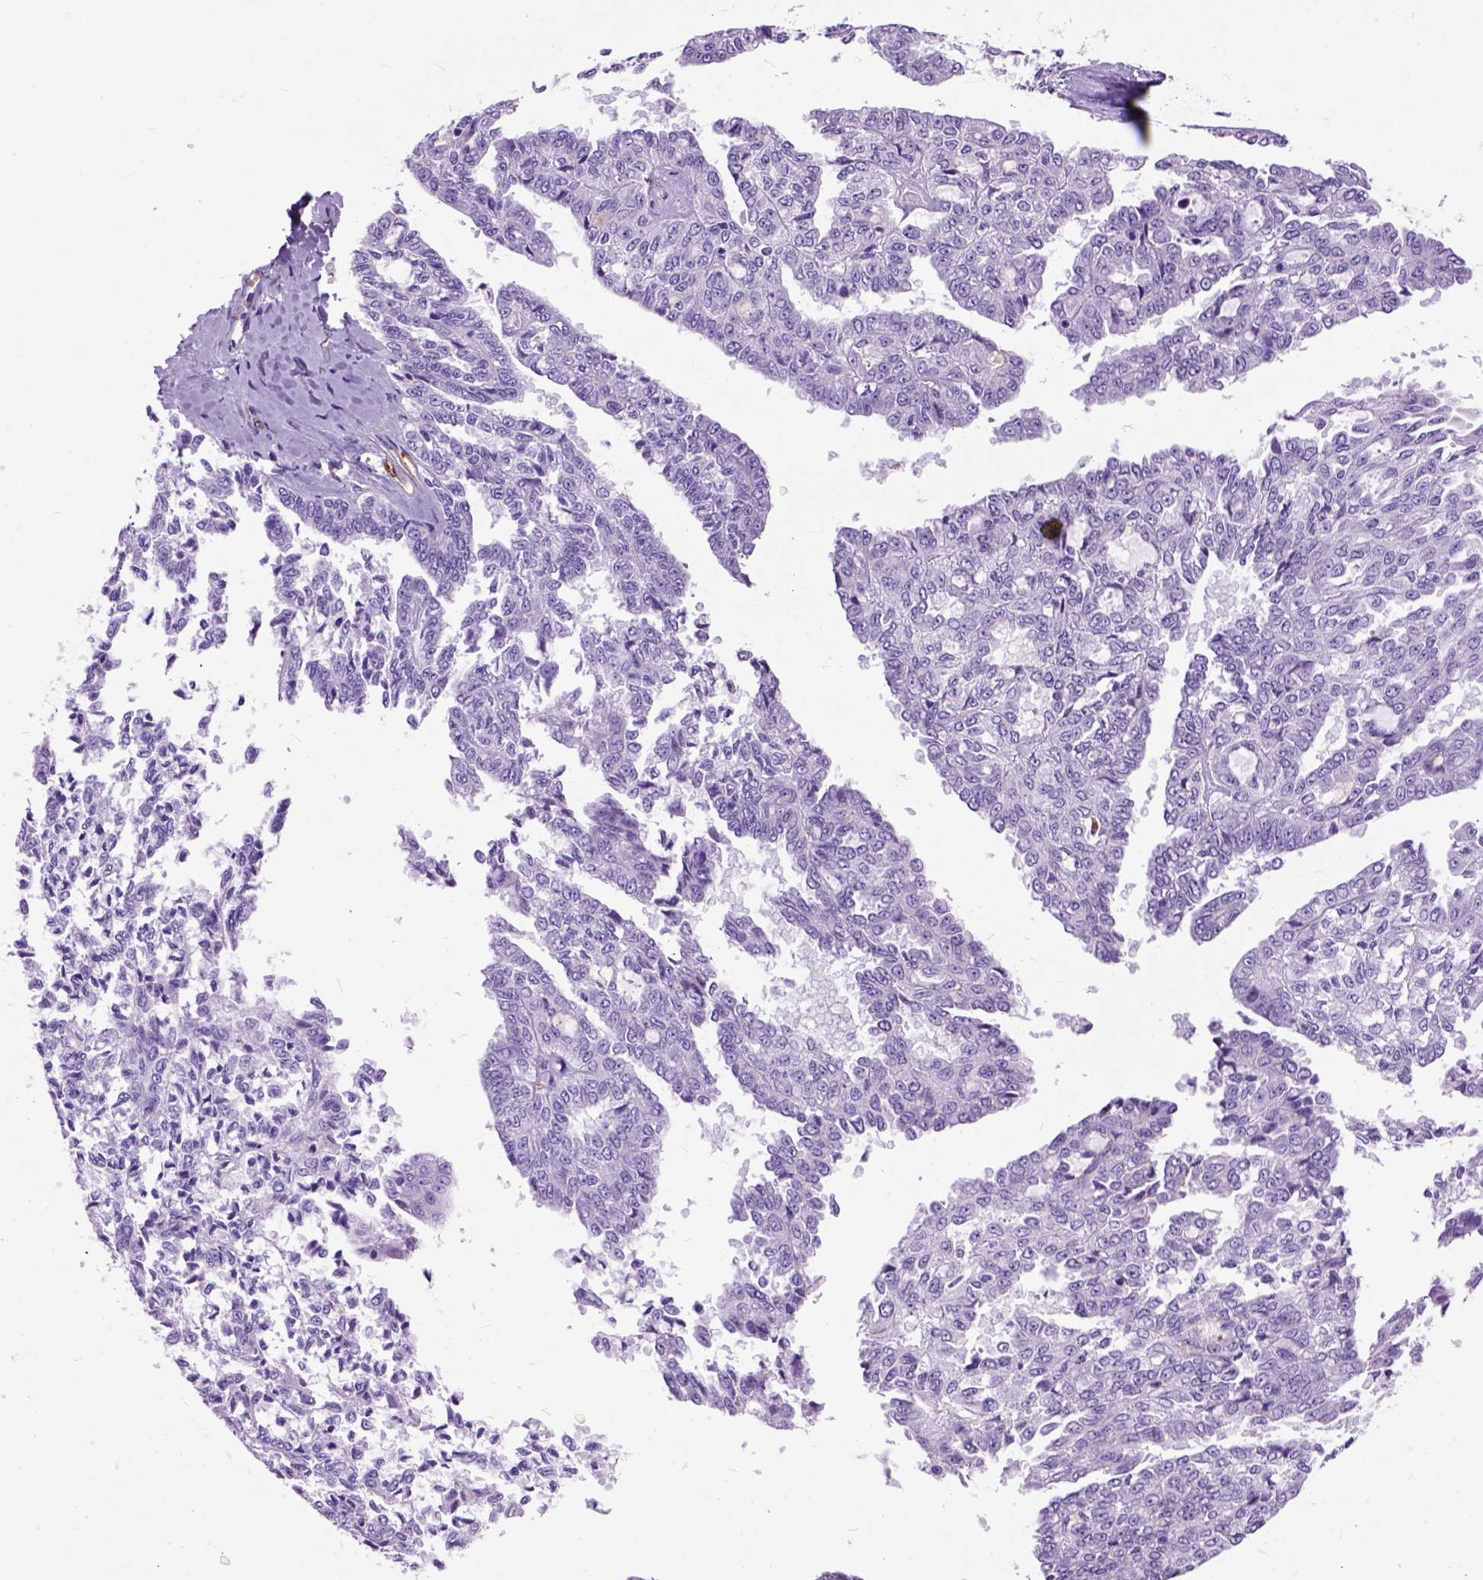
{"staining": {"intensity": "negative", "quantity": "none", "location": "none"}, "tissue": "ovarian cancer", "cell_type": "Tumor cells", "image_type": "cancer", "snomed": [{"axis": "morphology", "description": "Cystadenocarcinoma, serous, NOS"}, {"axis": "topography", "description": "Ovary"}], "caption": "High power microscopy photomicrograph of an IHC photomicrograph of ovarian cancer, revealing no significant expression in tumor cells.", "gene": "MAPT", "patient": {"sex": "female", "age": 71}}